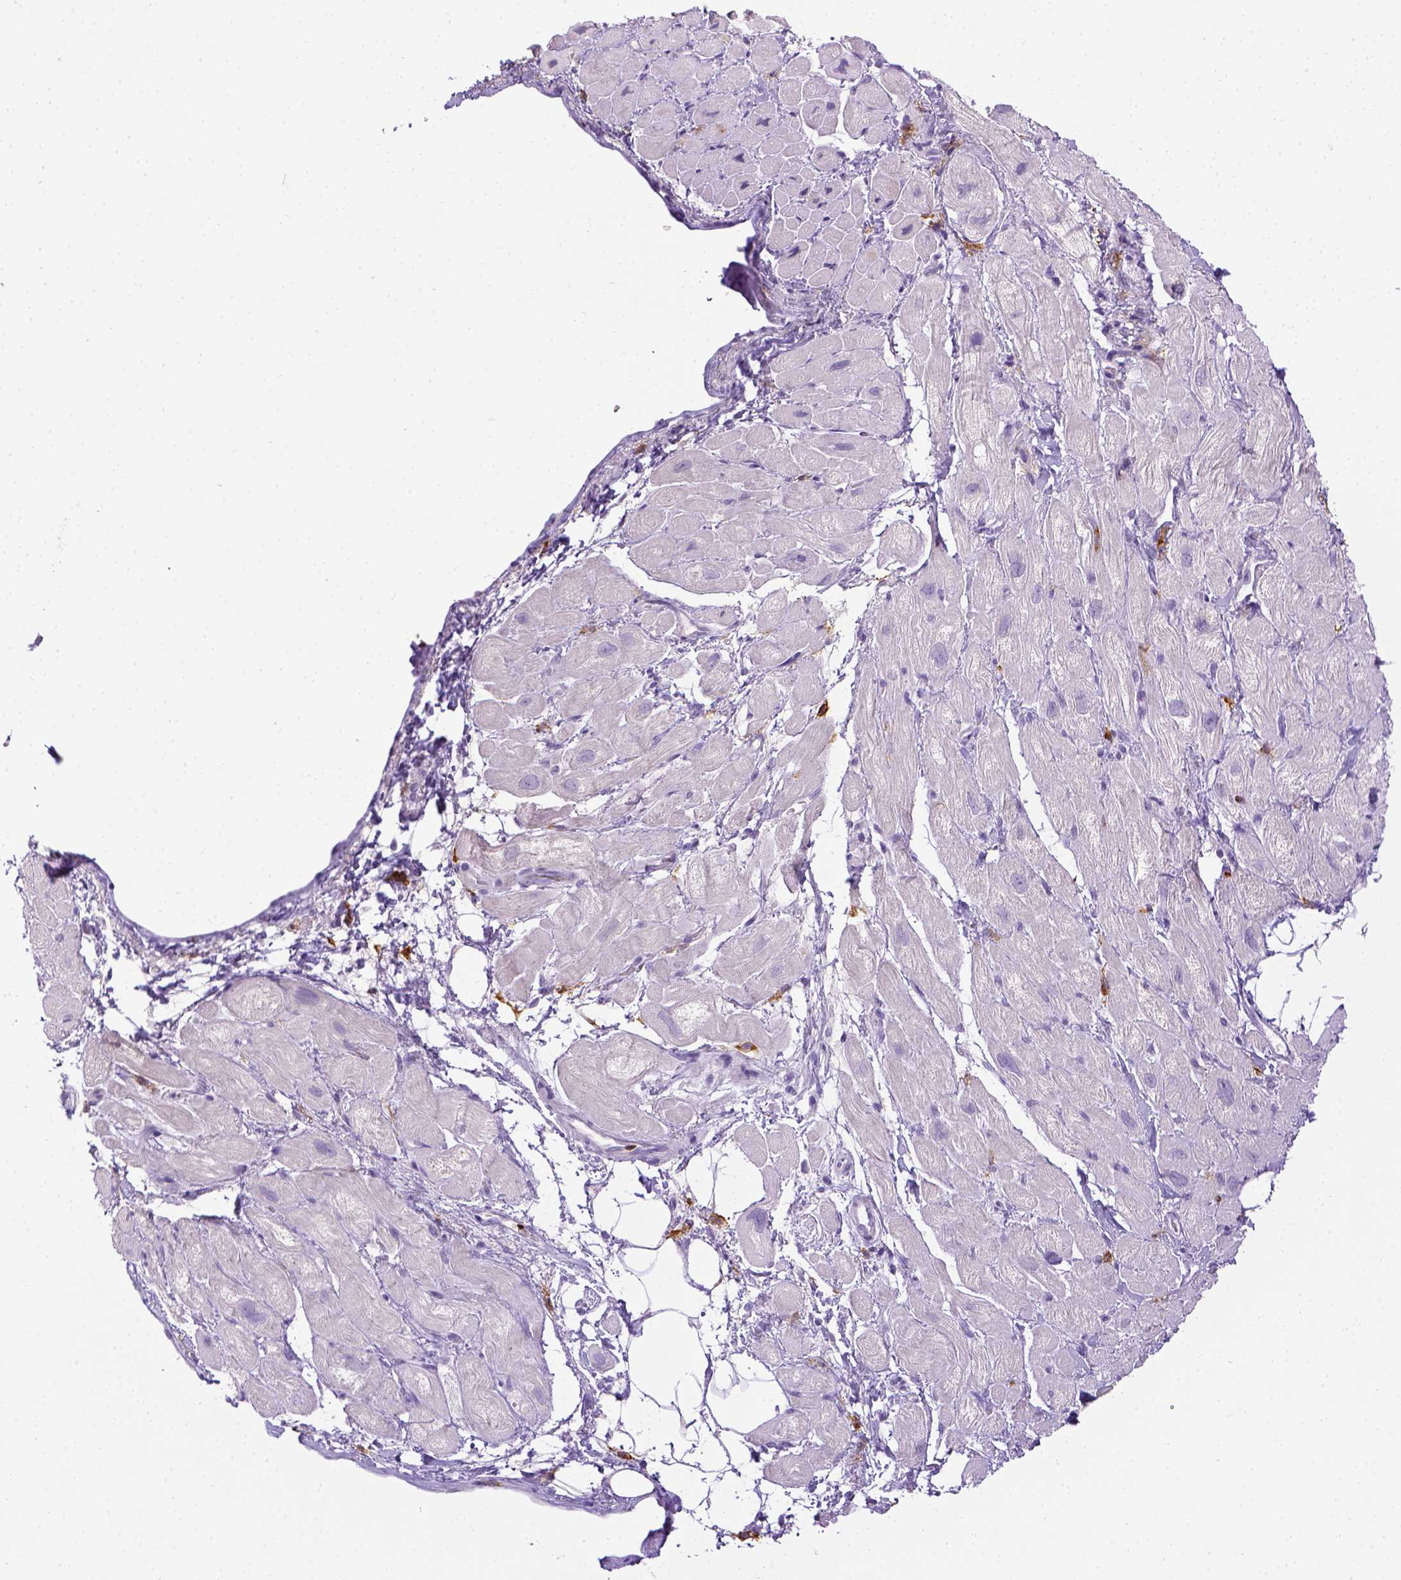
{"staining": {"intensity": "negative", "quantity": "none", "location": "none"}, "tissue": "heart muscle", "cell_type": "Cardiomyocytes", "image_type": "normal", "snomed": [{"axis": "morphology", "description": "Normal tissue, NOS"}, {"axis": "topography", "description": "Heart"}], "caption": "DAB (3,3'-diaminobenzidine) immunohistochemical staining of benign human heart muscle reveals no significant positivity in cardiomyocytes. Nuclei are stained in blue.", "gene": "ITGAM", "patient": {"sex": "female", "age": 69}}